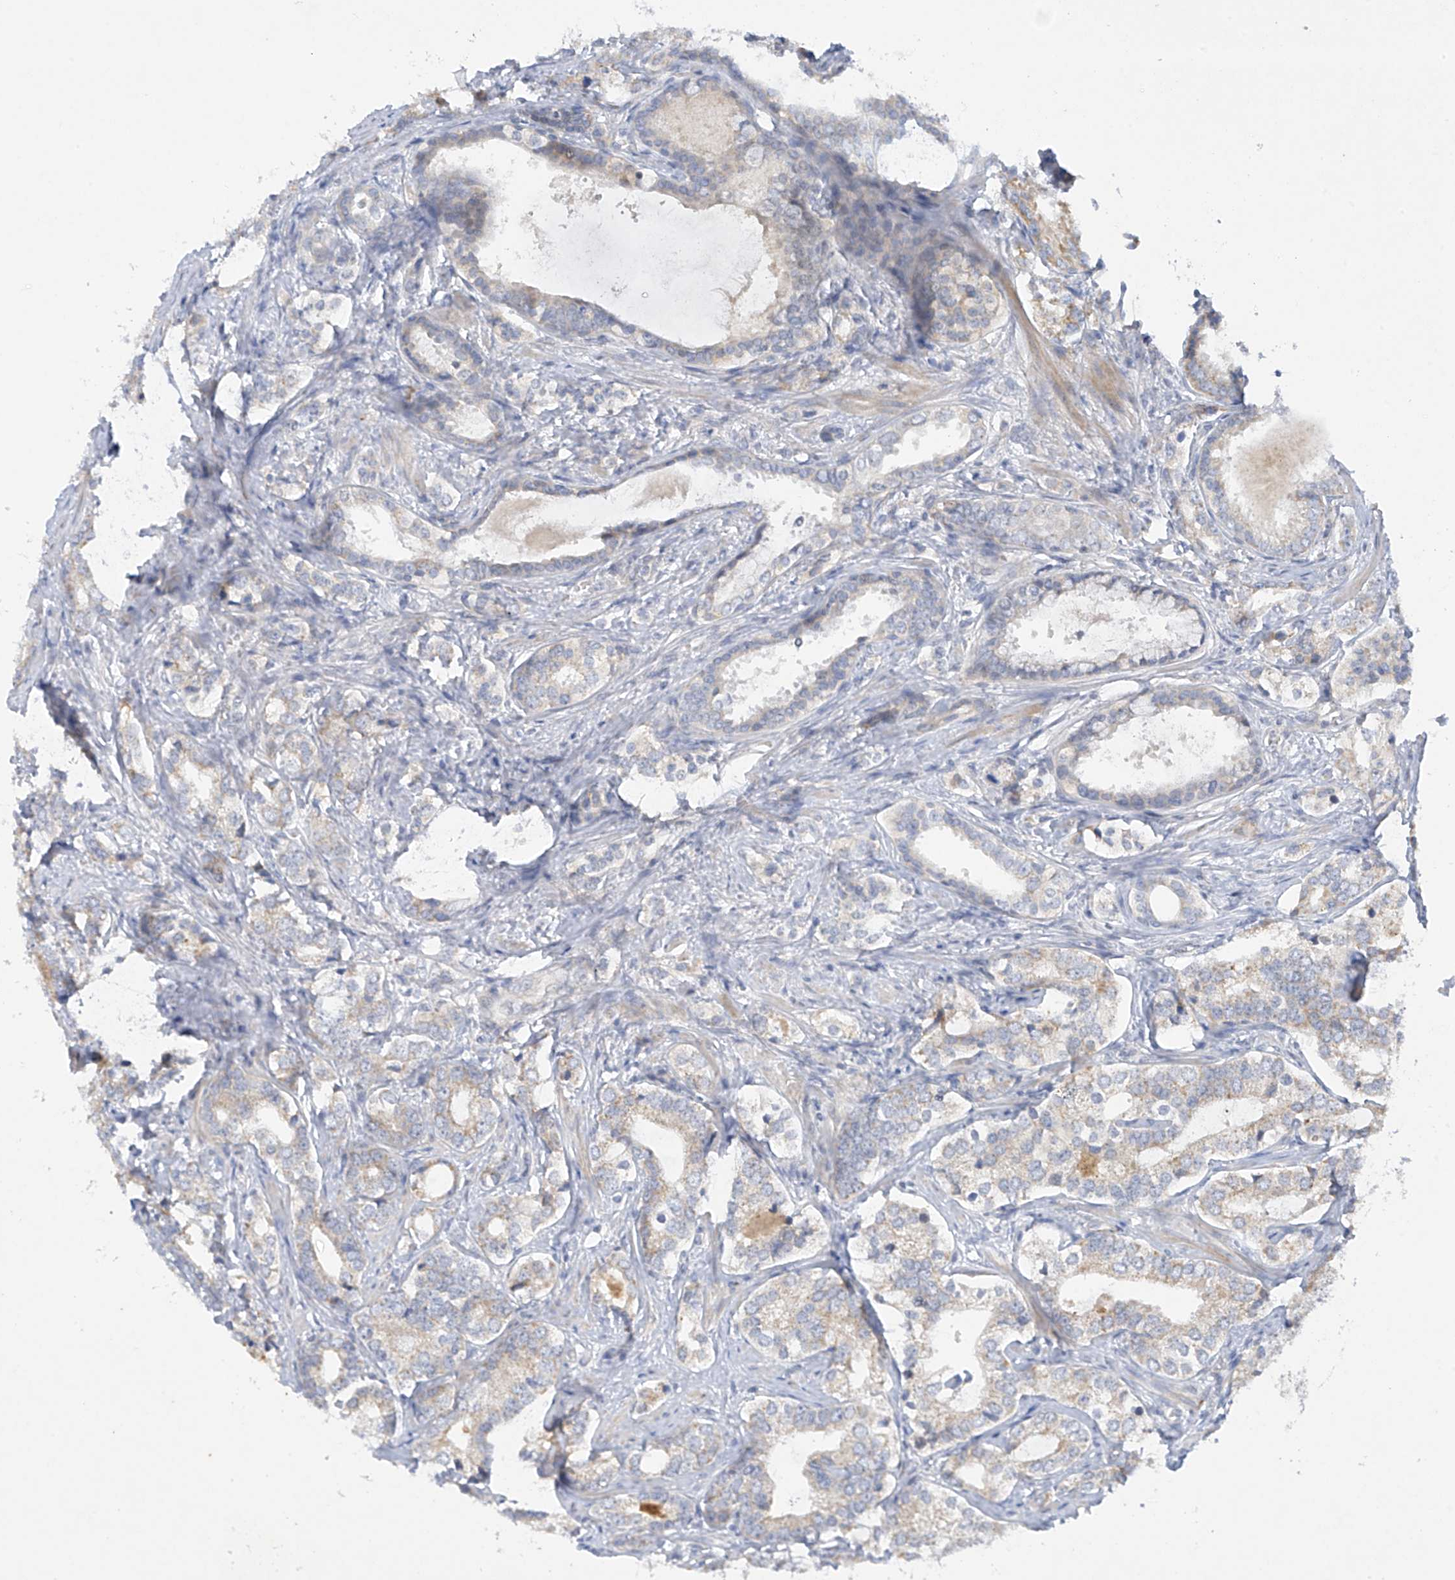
{"staining": {"intensity": "weak", "quantity": "<25%", "location": "cytoplasmic/membranous"}, "tissue": "prostate cancer", "cell_type": "Tumor cells", "image_type": "cancer", "snomed": [{"axis": "morphology", "description": "Adenocarcinoma, High grade"}, {"axis": "topography", "description": "Prostate"}], "caption": "An immunohistochemistry (IHC) histopathology image of prostate cancer (adenocarcinoma (high-grade)) is shown. There is no staining in tumor cells of prostate cancer (adenocarcinoma (high-grade)). Brightfield microscopy of IHC stained with DAB (3,3'-diaminobenzidine) (brown) and hematoxylin (blue), captured at high magnification.", "gene": "METTL18", "patient": {"sex": "male", "age": 62}}